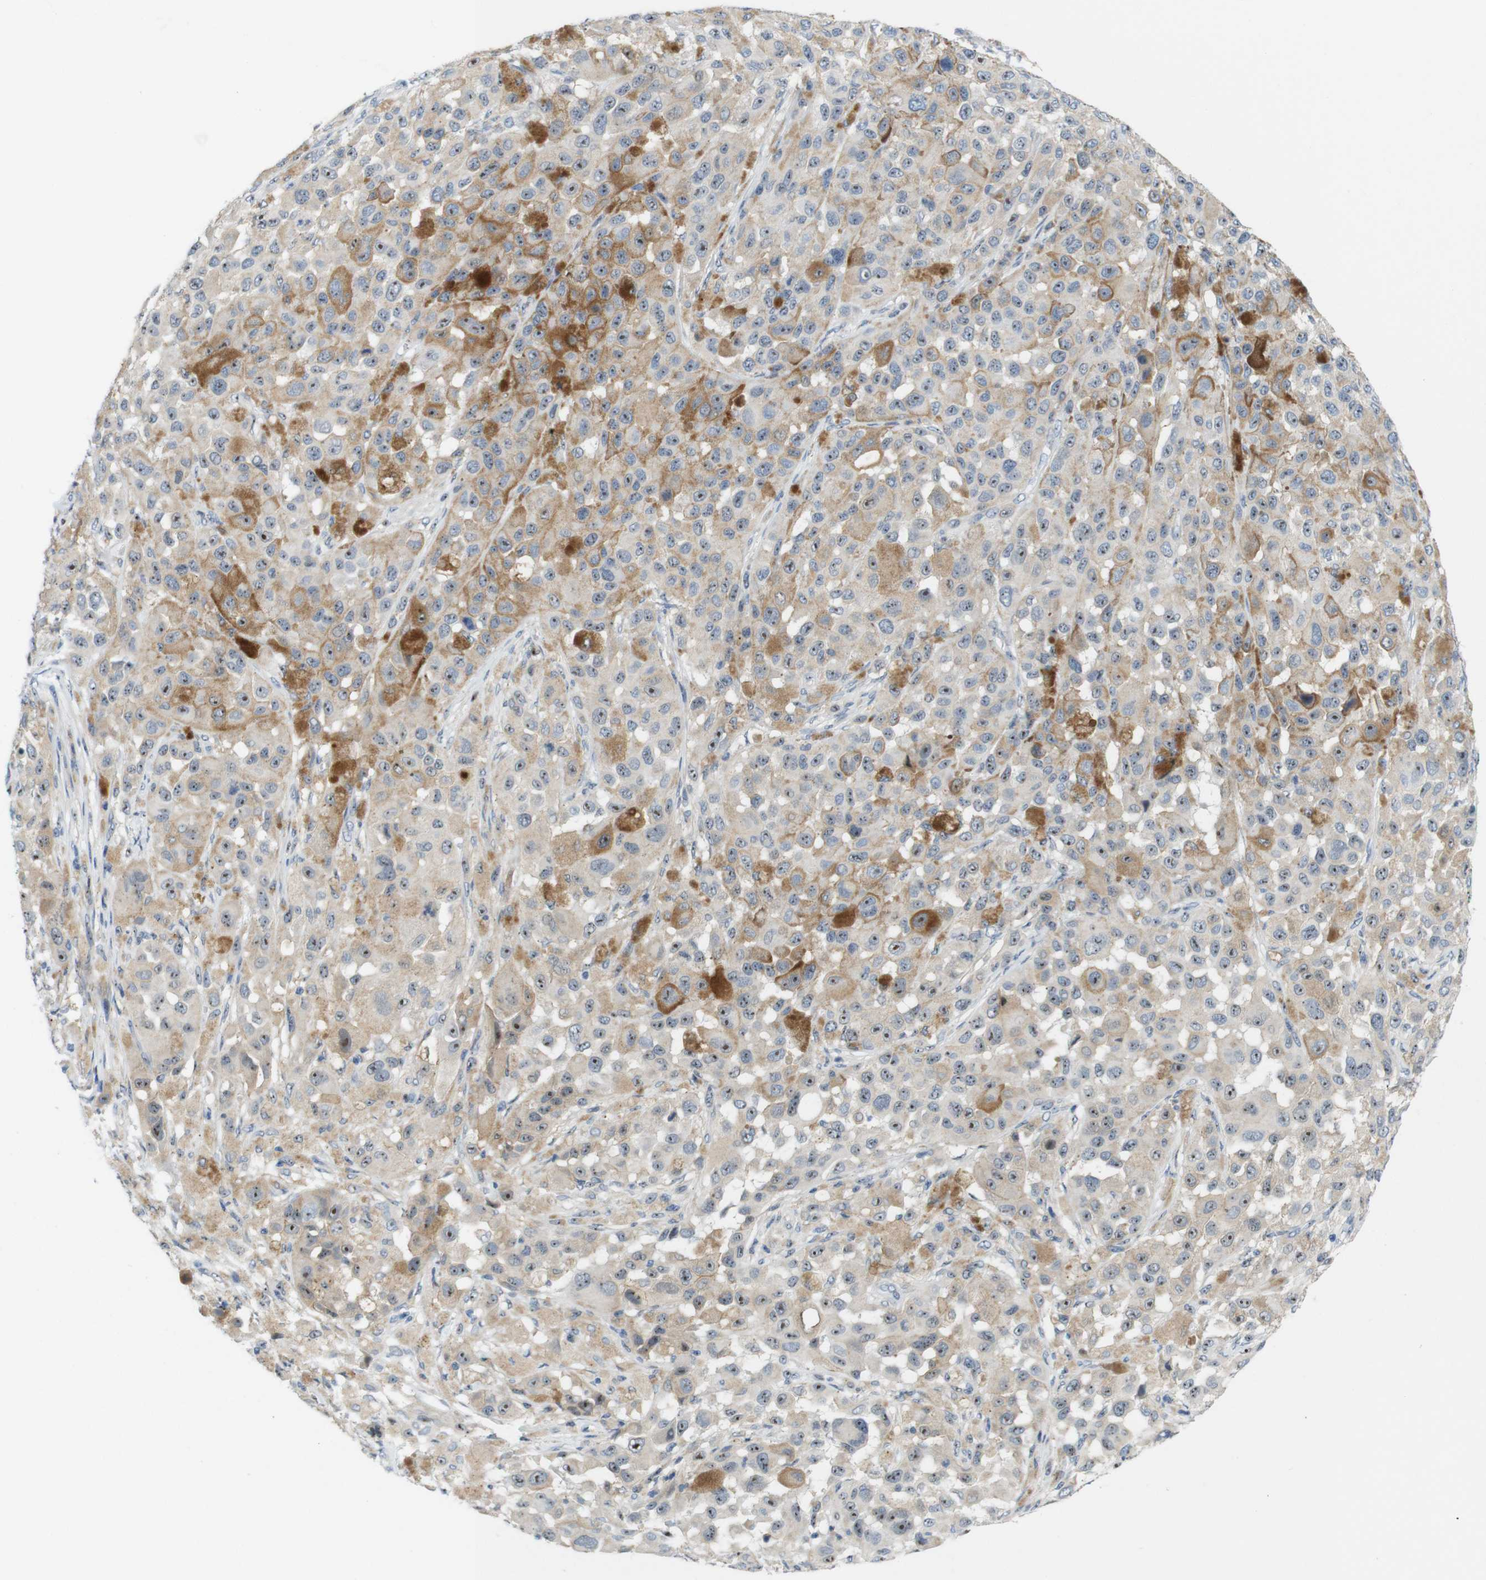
{"staining": {"intensity": "moderate", "quantity": "25%-75%", "location": "cytoplasmic/membranous,nuclear"}, "tissue": "melanoma", "cell_type": "Tumor cells", "image_type": "cancer", "snomed": [{"axis": "morphology", "description": "Malignant melanoma, NOS"}, {"axis": "topography", "description": "Skin"}], "caption": "High-power microscopy captured an IHC photomicrograph of malignant melanoma, revealing moderate cytoplasmic/membranous and nuclear staining in about 25%-75% of tumor cells. (DAB (3,3'-diaminobenzidine) = brown stain, brightfield microscopy at high magnification).", "gene": "TJP3", "patient": {"sex": "male", "age": 96}}